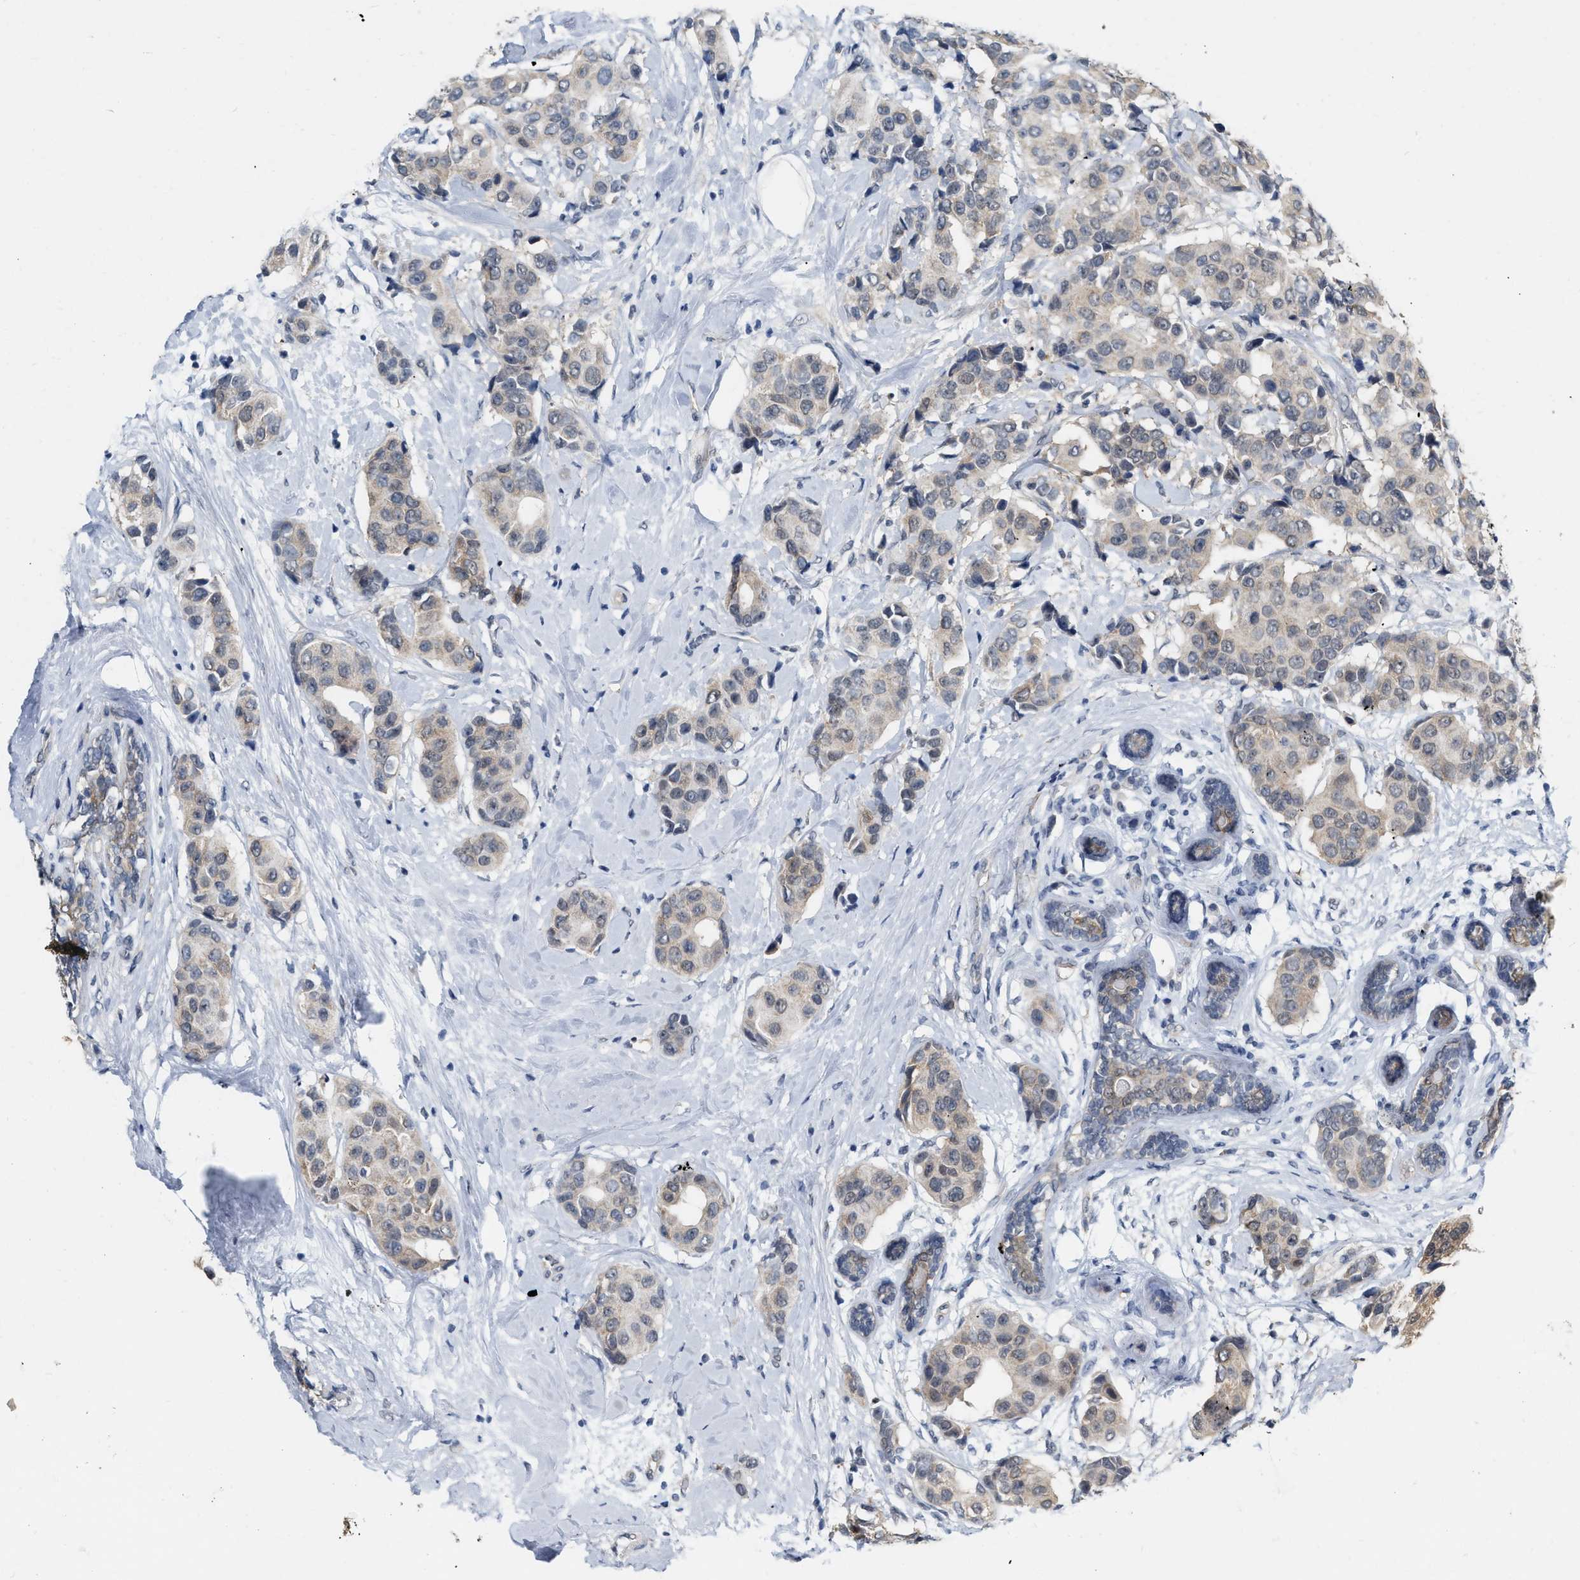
{"staining": {"intensity": "weak", "quantity": ">75%", "location": "cytoplasmic/membranous"}, "tissue": "breast cancer", "cell_type": "Tumor cells", "image_type": "cancer", "snomed": [{"axis": "morphology", "description": "Normal tissue, NOS"}, {"axis": "morphology", "description": "Duct carcinoma"}, {"axis": "topography", "description": "Breast"}], "caption": "DAB (3,3'-diaminobenzidine) immunohistochemical staining of breast invasive ductal carcinoma exhibits weak cytoplasmic/membranous protein staining in approximately >75% of tumor cells. The protein of interest is shown in brown color, while the nuclei are stained blue.", "gene": "RUVBL1", "patient": {"sex": "female", "age": 39}}